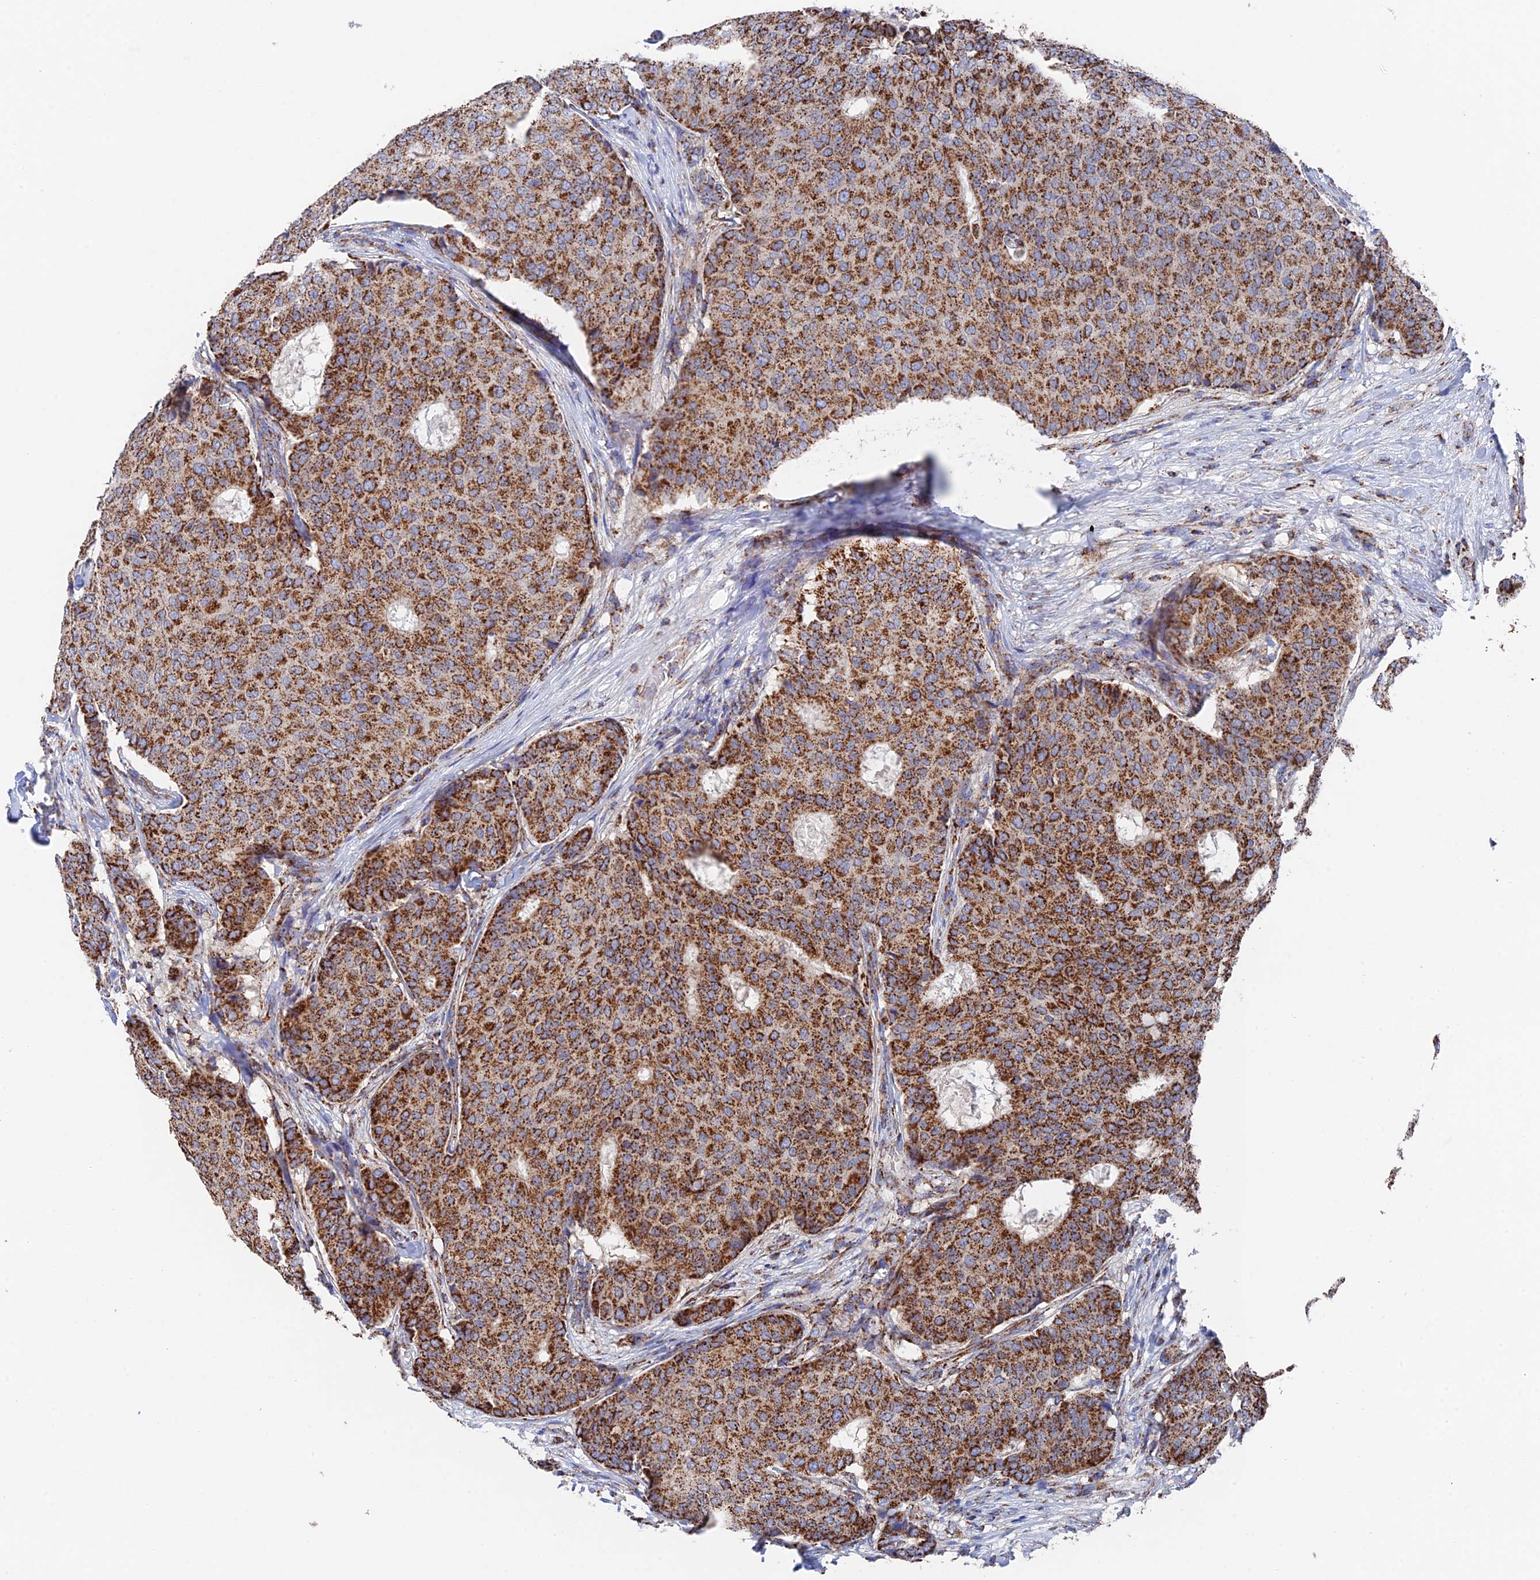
{"staining": {"intensity": "strong", "quantity": ">75%", "location": "cytoplasmic/membranous"}, "tissue": "breast cancer", "cell_type": "Tumor cells", "image_type": "cancer", "snomed": [{"axis": "morphology", "description": "Duct carcinoma"}, {"axis": "topography", "description": "Breast"}], "caption": "Approximately >75% of tumor cells in breast cancer exhibit strong cytoplasmic/membranous protein positivity as visualized by brown immunohistochemical staining.", "gene": "HAUS8", "patient": {"sex": "female", "age": 75}}